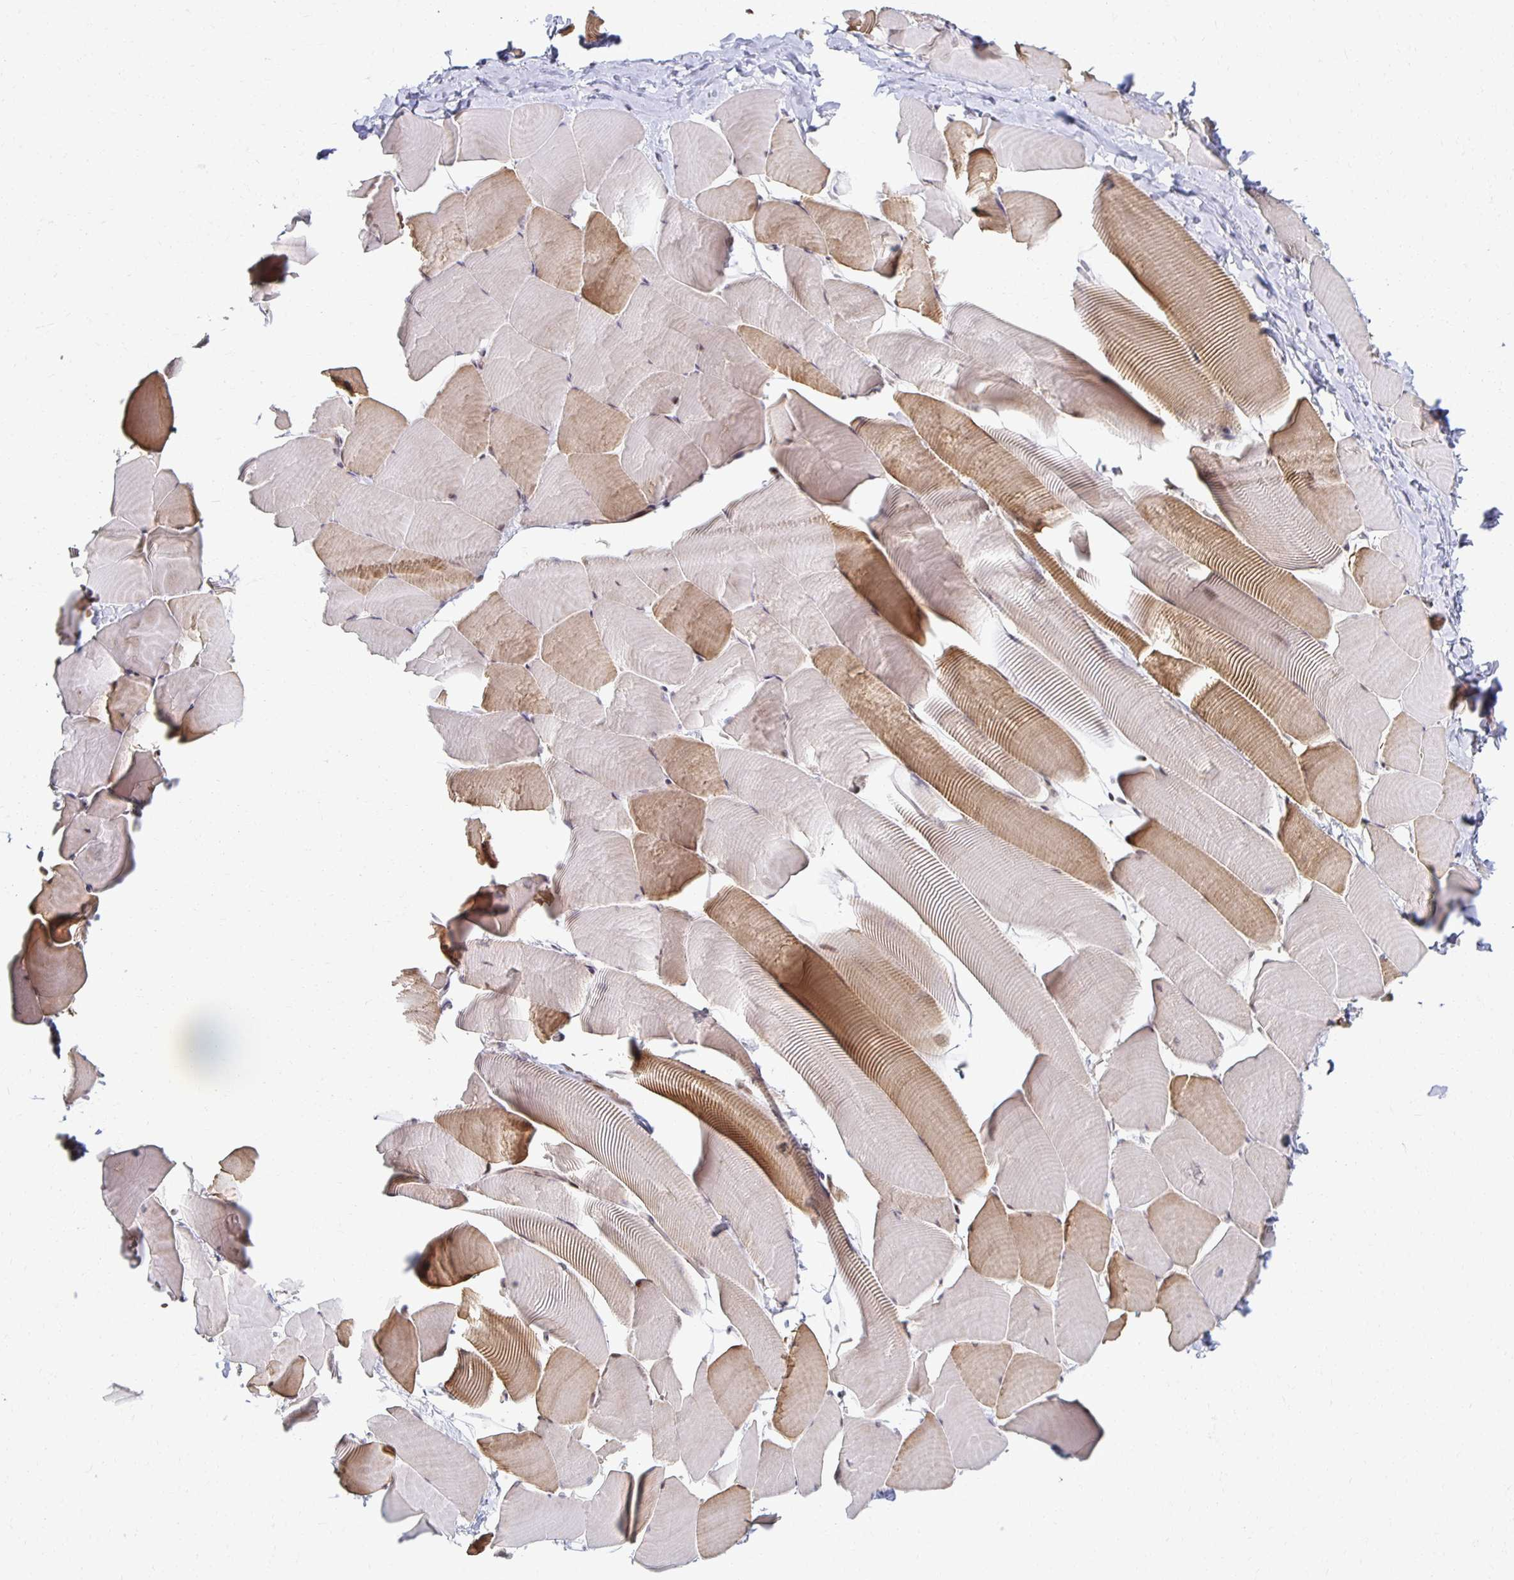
{"staining": {"intensity": "moderate", "quantity": "<25%", "location": "cytoplasmic/membranous"}, "tissue": "skeletal muscle", "cell_type": "Myocytes", "image_type": "normal", "snomed": [{"axis": "morphology", "description": "Normal tissue, NOS"}, {"axis": "topography", "description": "Skeletal muscle"}], "caption": "Approximately <25% of myocytes in normal skeletal muscle reveal moderate cytoplasmic/membranous protein positivity as visualized by brown immunohistochemical staining.", "gene": "HCFC1R1", "patient": {"sex": "male", "age": 25}}